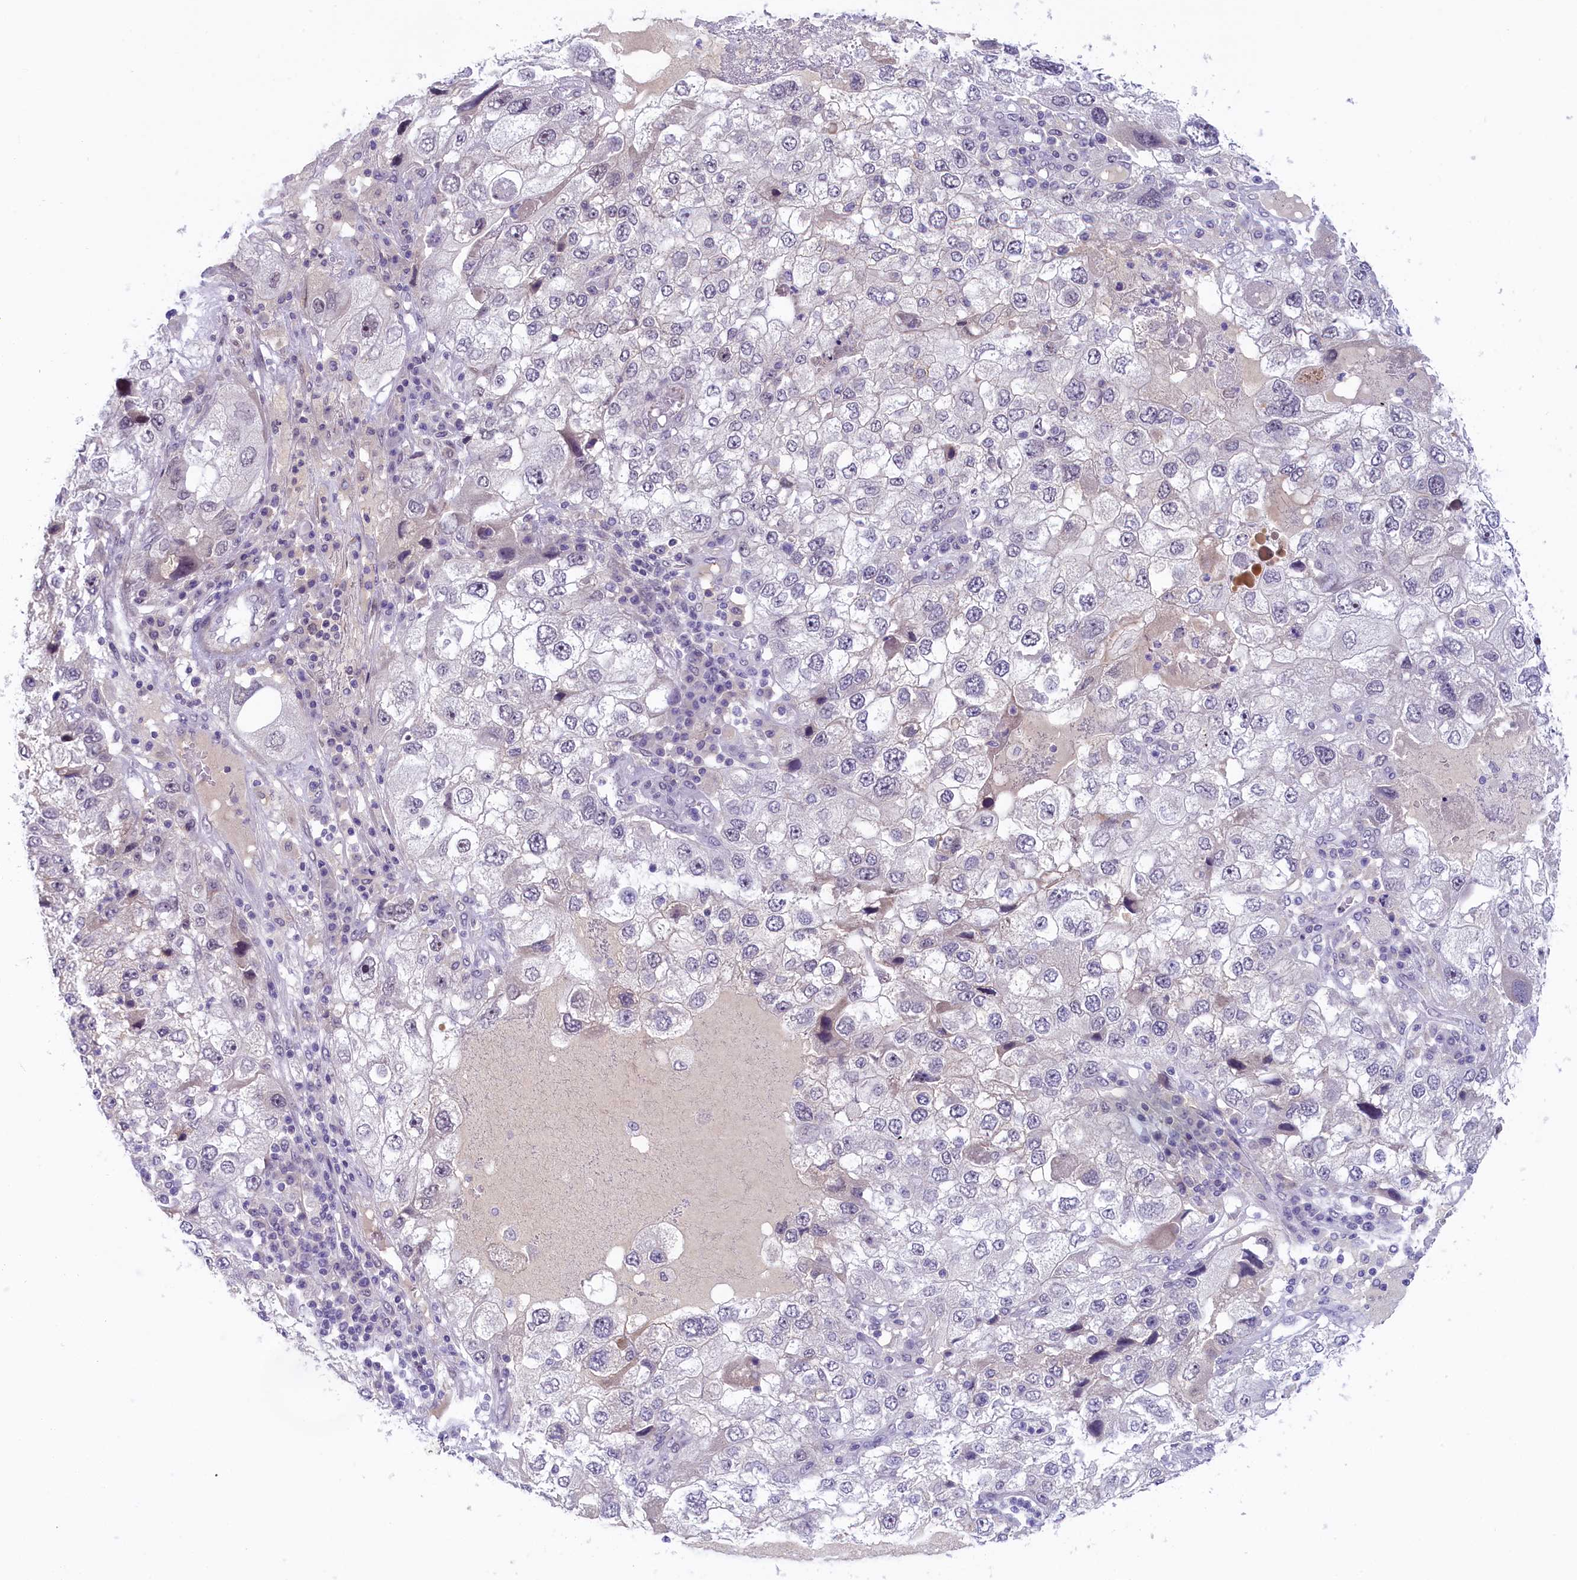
{"staining": {"intensity": "negative", "quantity": "none", "location": "none"}, "tissue": "endometrial cancer", "cell_type": "Tumor cells", "image_type": "cancer", "snomed": [{"axis": "morphology", "description": "Adenocarcinoma, NOS"}, {"axis": "topography", "description": "Endometrium"}], "caption": "High magnification brightfield microscopy of adenocarcinoma (endometrial) stained with DAB (brown) and counterstained with hematoxylin (blue): tumor cells show no significant positivity.", "gene": "CRAMP1", "patient": {"sex": "female", "age": 49}}